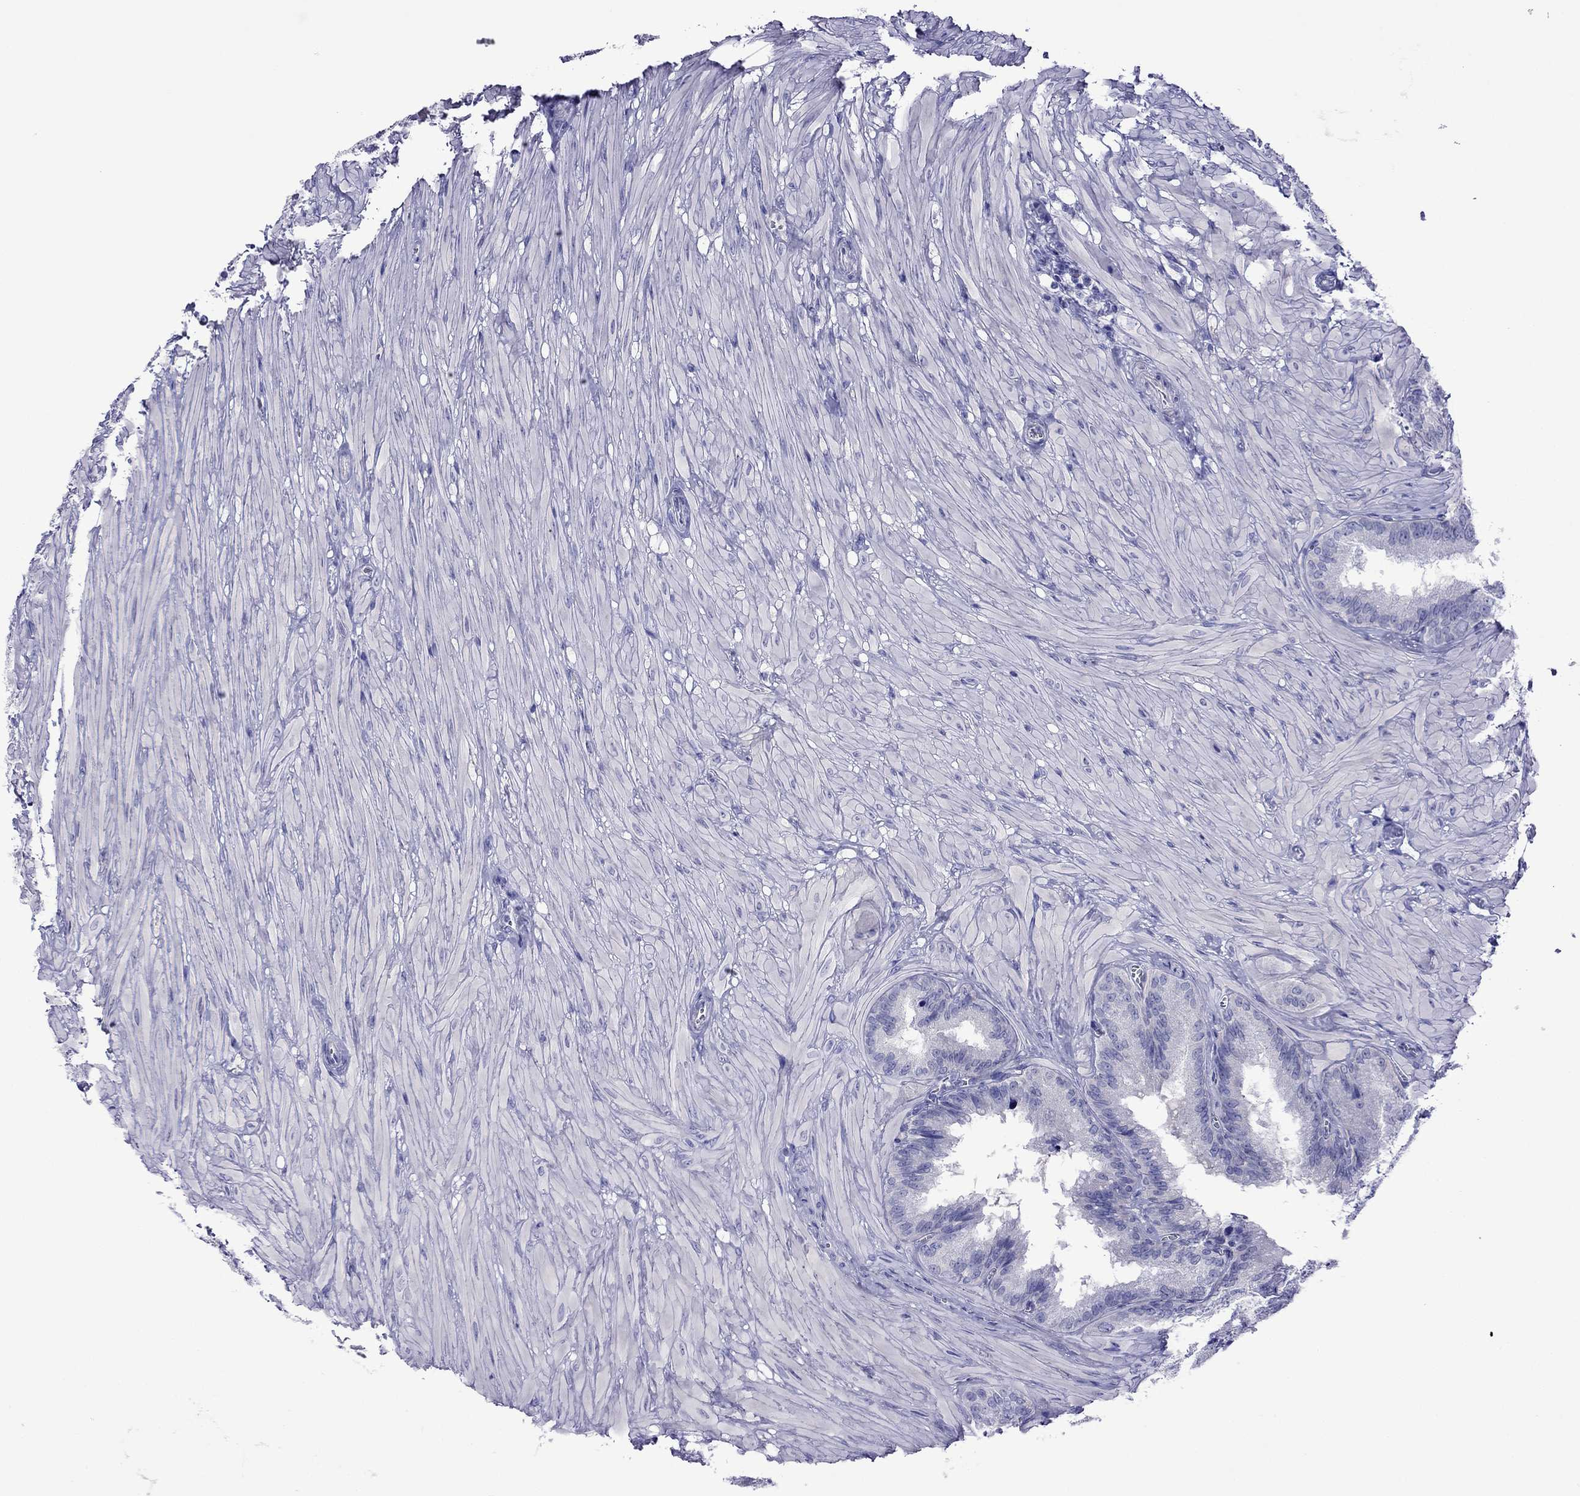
{"staining": {"intensity": "negative", "quantity": "none", "location": "none"}, "tissue": "seminal vesicle", "cell_type": "Glandular cells", "image_type": "normal", "snomed": [{"axis": "morphology", "description": "Normal tissue, NOS"}, {"axis": "topography", "description": "Seminal veicle"}], "caption": "Seminal vesicle stained for a protein using IHC displays no positivity glandular cells.", "gene": "PCDHA6", "patient": {"sex": "male", "age": 37}}